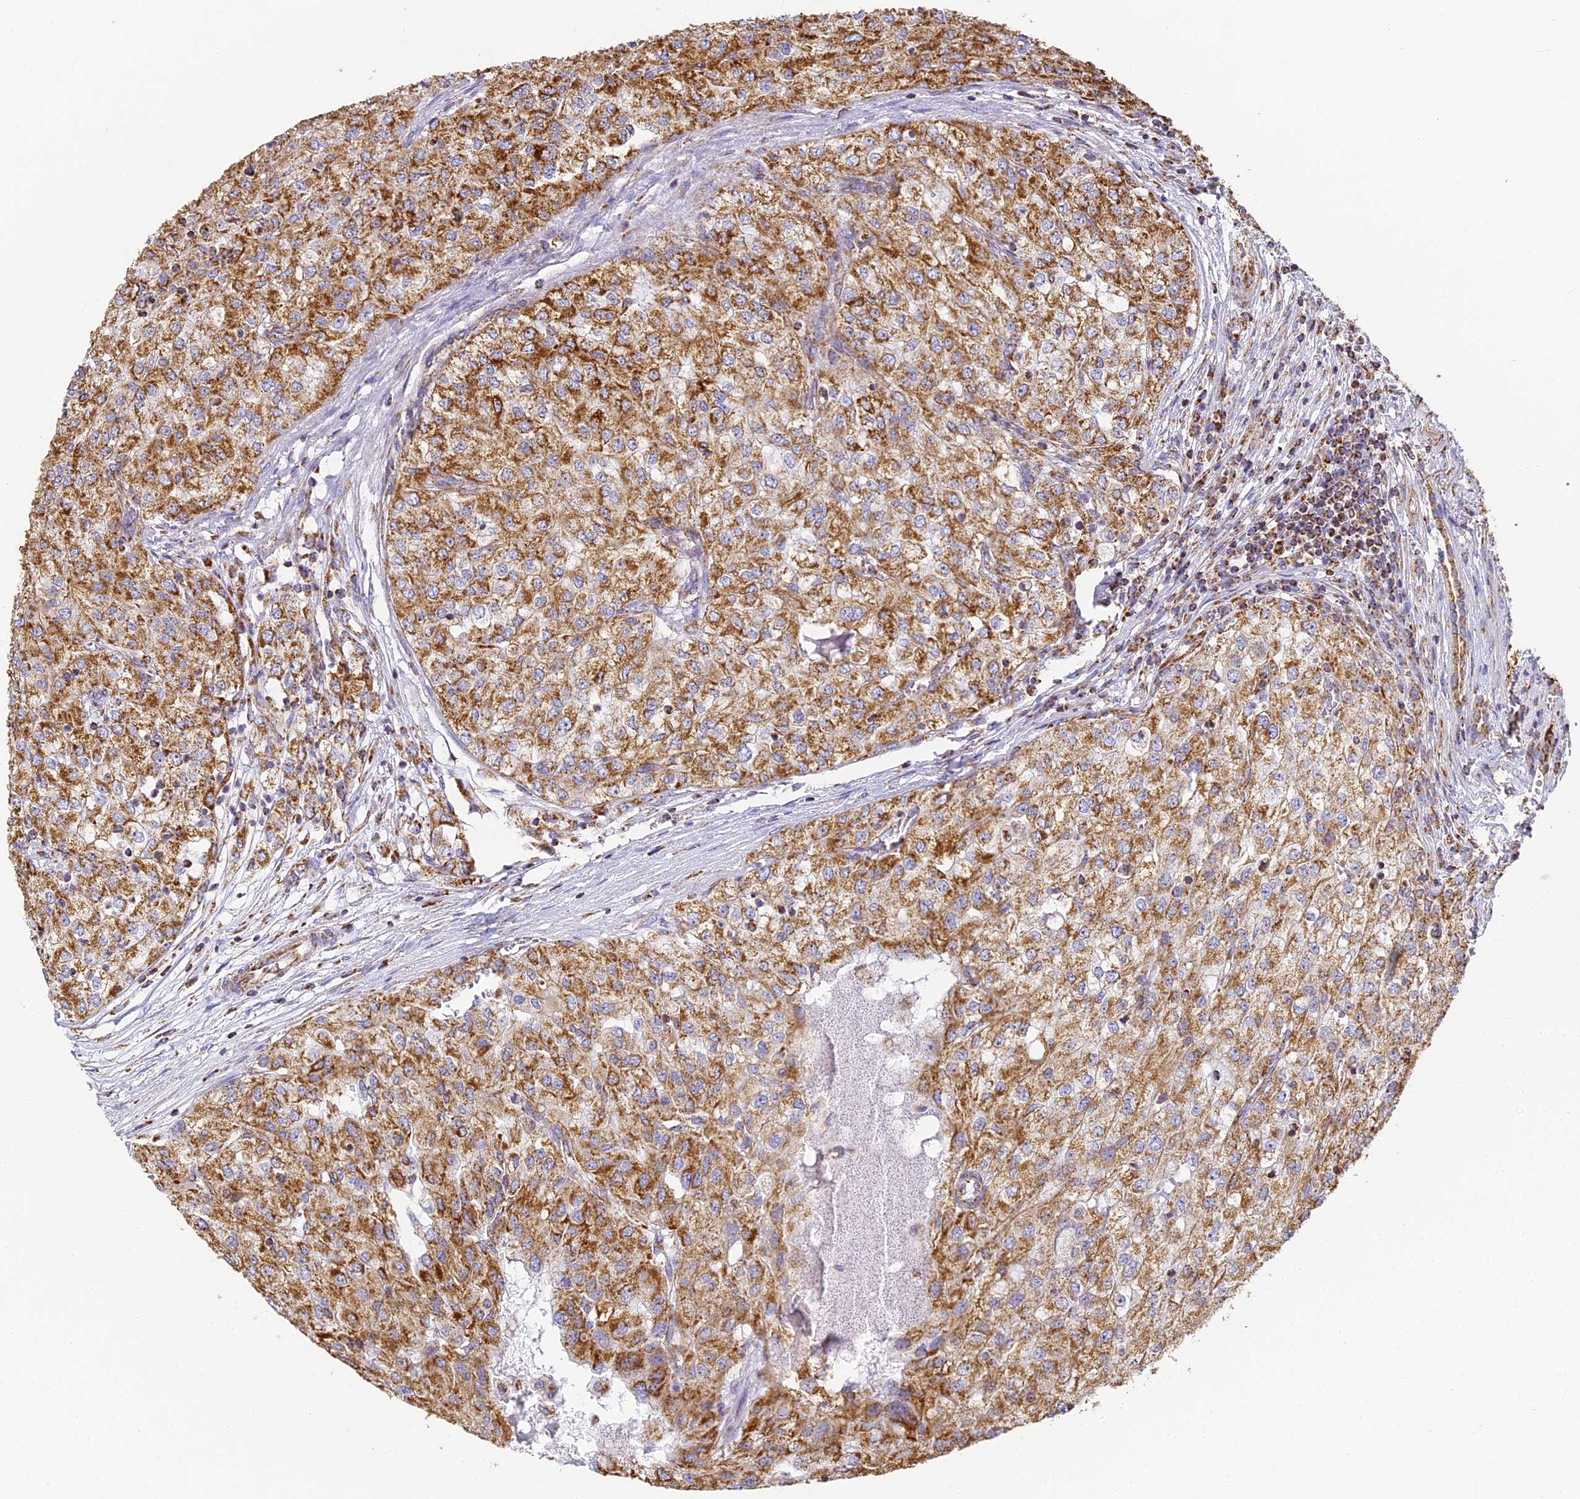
{"staining": {"intensity": "moderate", "quantity": ">75%", "location": "cytoplasmic/membranous"}, "tissue": "renal cancer", "cell_type": "Tumor cells", "image_type": "cancer", "snomed": [{"axis": "morphology", "description": "Adenocarcinoma, NOS"}, {"axis": "topography", "description": "Kidney"}], "caption": "High-power microscopy captured an IHC image of adenocarcinoma (renal), revealing moderate cytoplasmic/membranous positivity in approximately >75% of tumor cells.", "gene": "COX6C", "patient": {"sex": "female", "age": 54}}